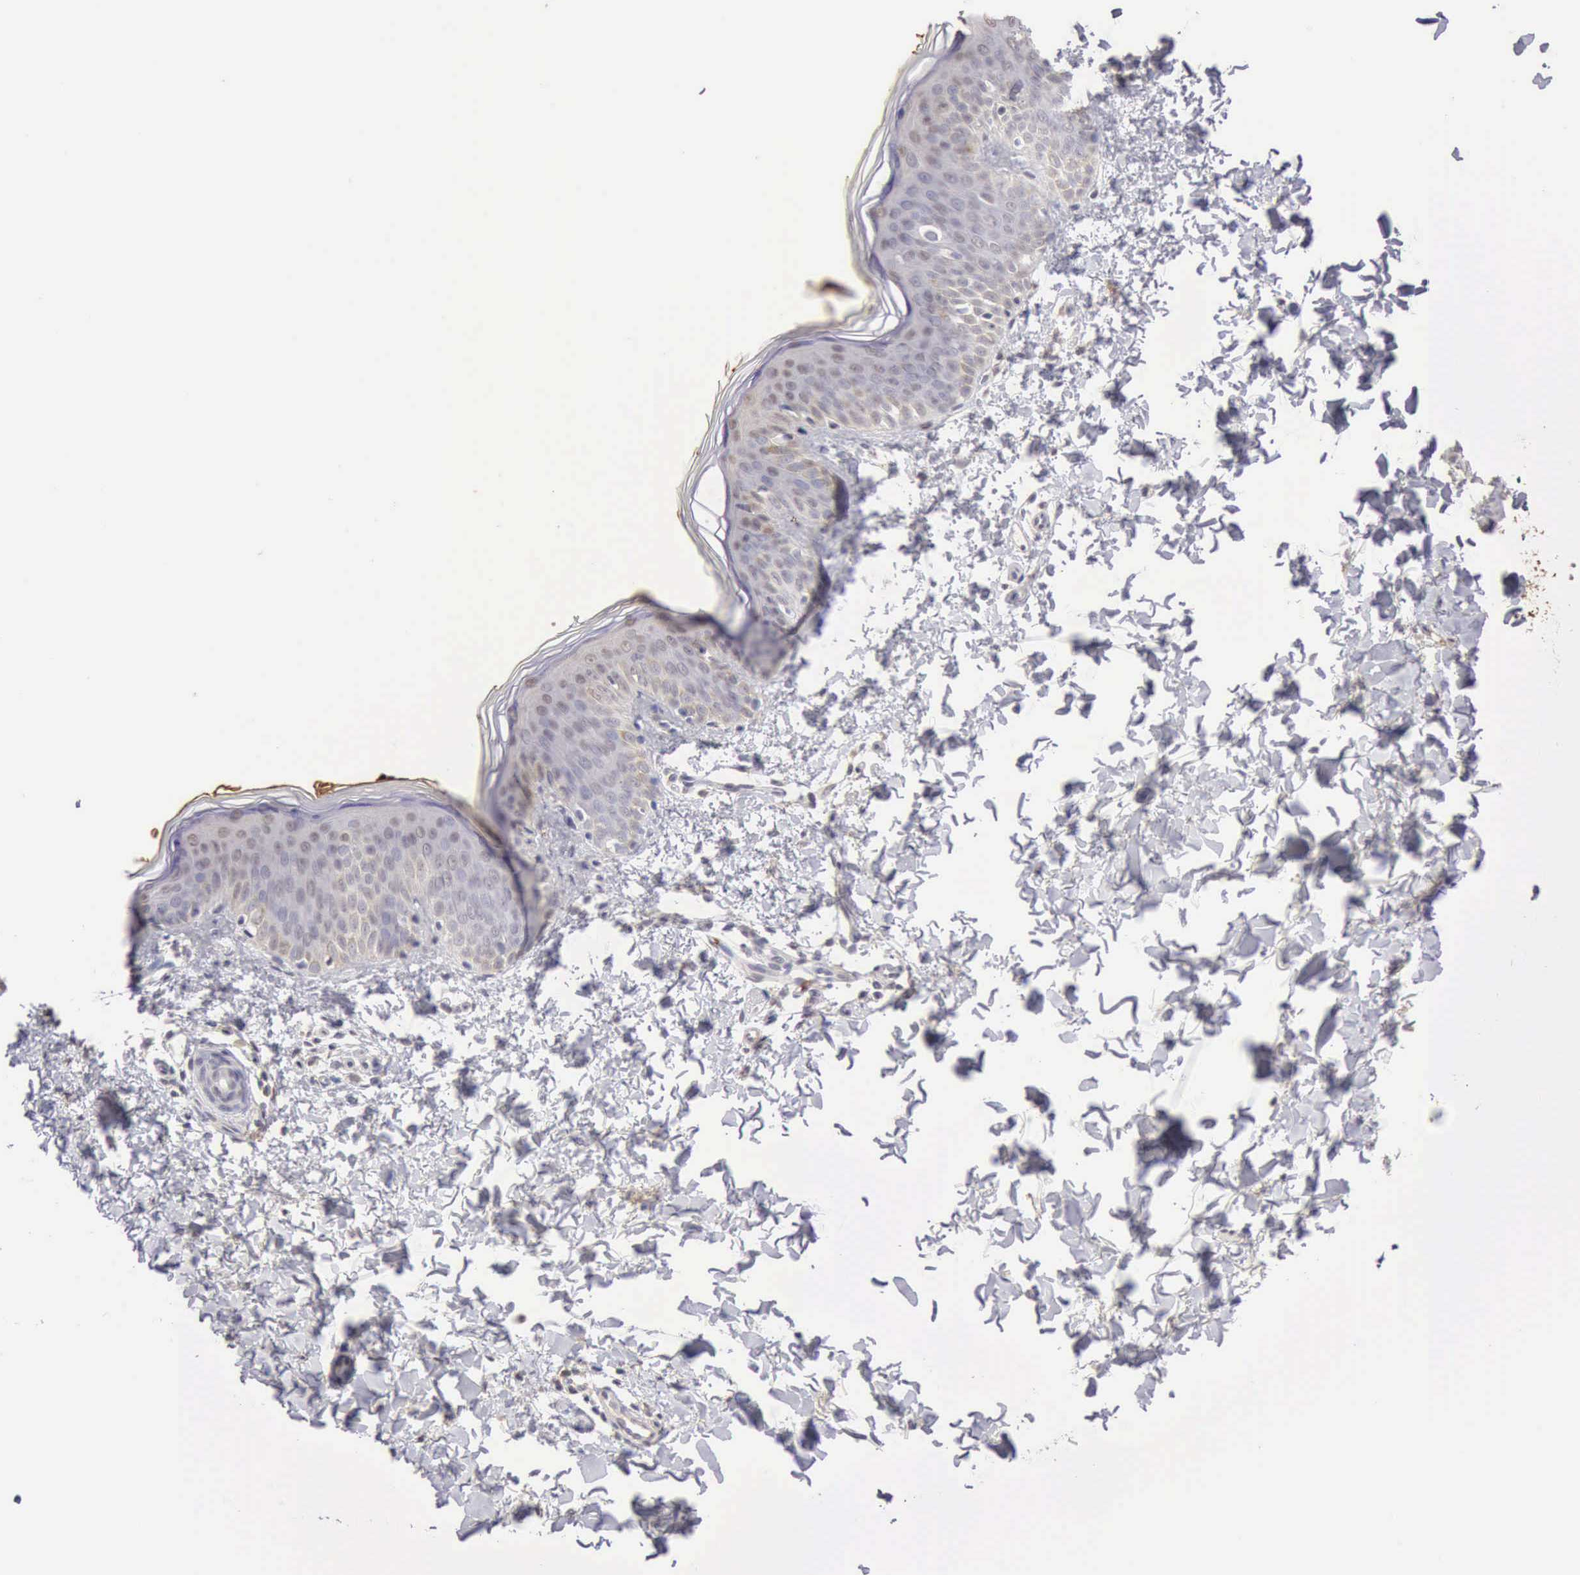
{"staining": {"intensity": "negative", "quantity": "none", "location": "none"}, "tissue": "skin", "cell_type": "Fibroblasts", "image_type": "normal", "snomed": [{"axis": "morphology", "description": "Normal tissue, NOS"}, {"axis": "topography", "description": "Skin"}], "caption": "This is an immunohistochemistry micrograph of unremarkable human skin. There is no positivity in fibroblasts.", "gene": "CFI", "patient": {"sex": "female", "age": 4}}